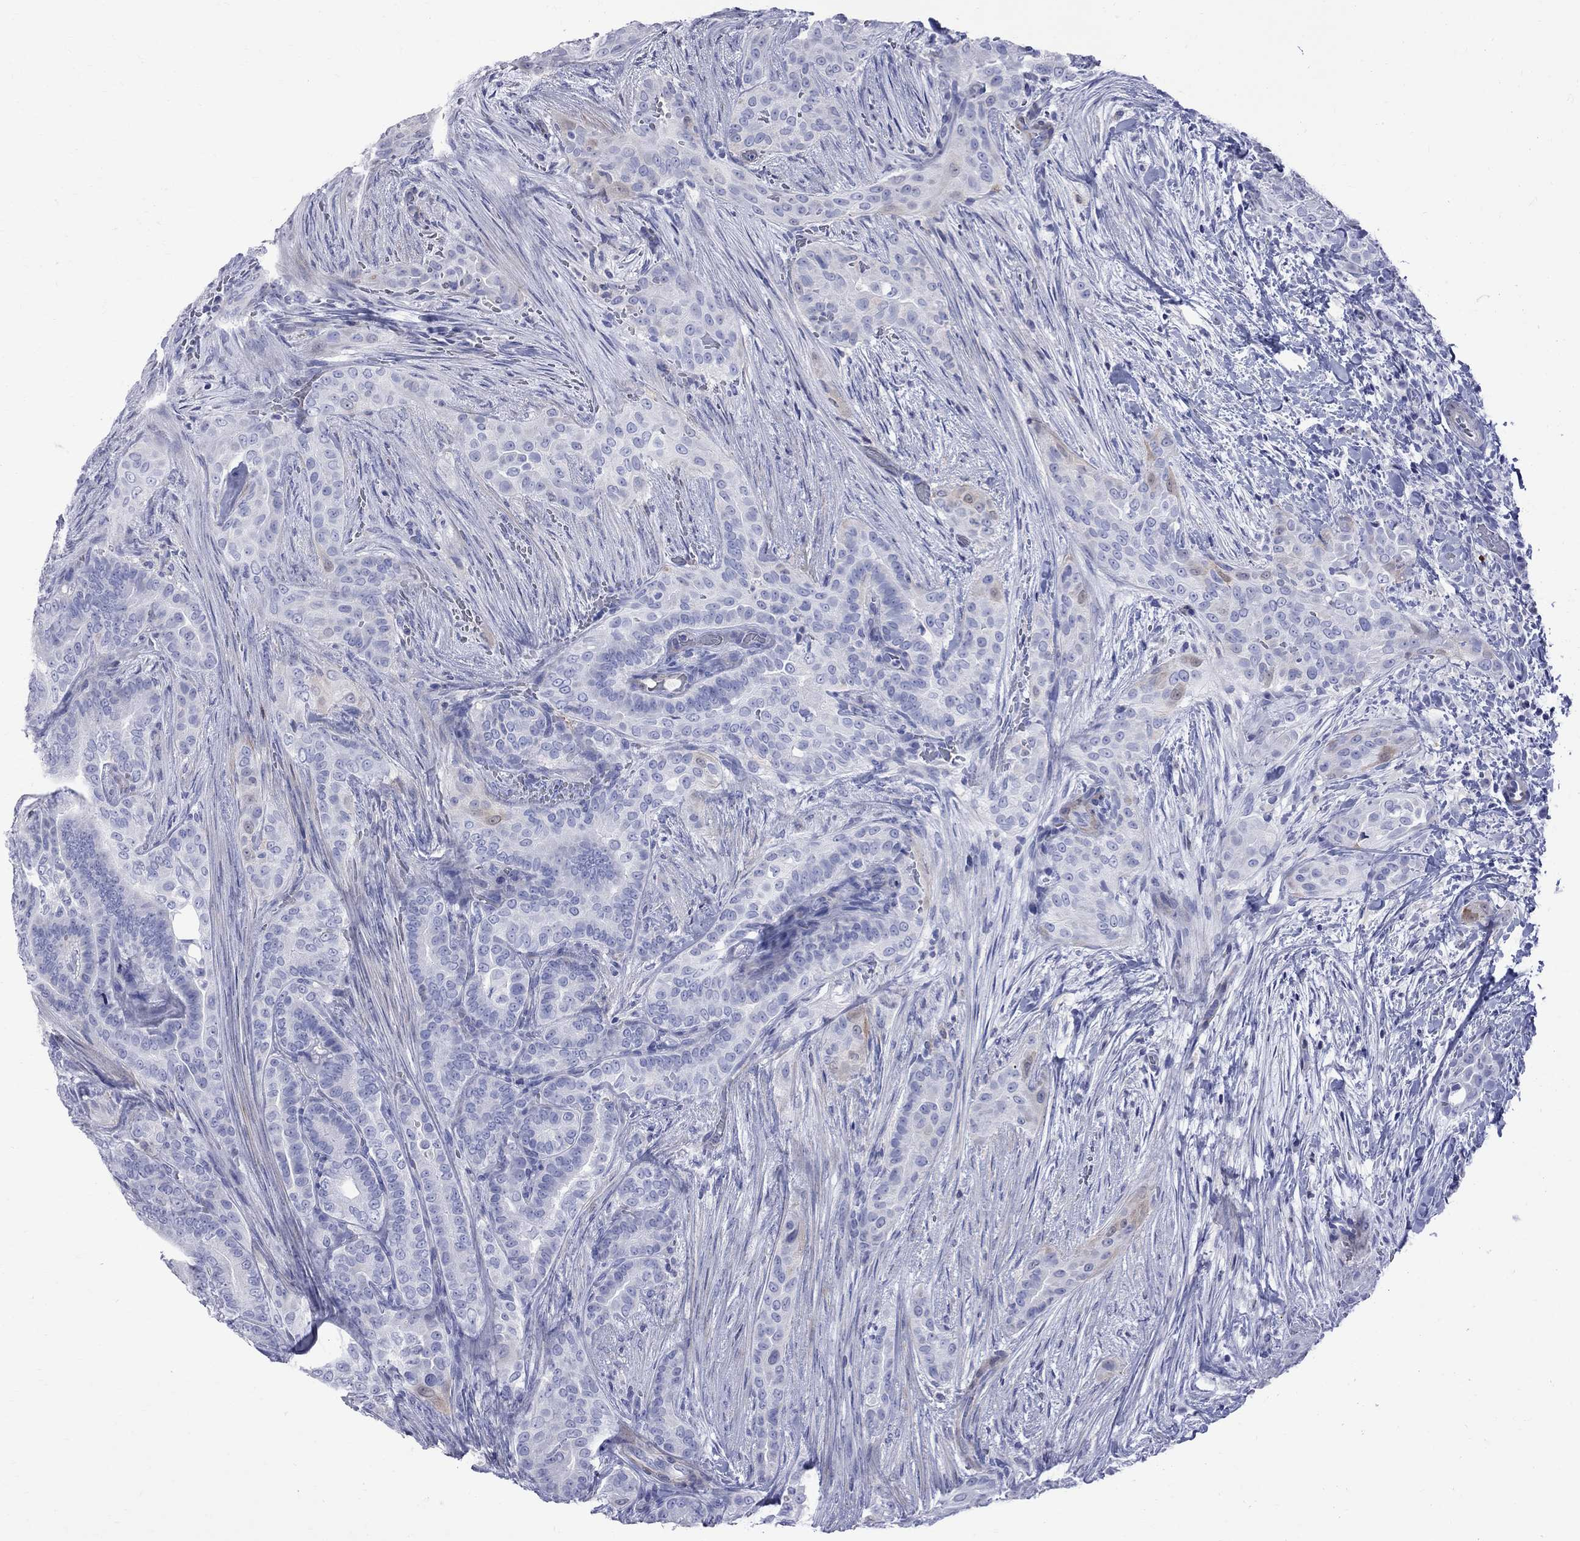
{"staining": {"intensity": "negative", "quantity": "none", "location": "none"}, "tissue": "thyroid cancer", "cell_type": "Tumor cells", "image_type": "cancer", "snomed": [{"axis": "morphology", "description": "Papillary adenocarcinoma, NOS"}, {"axis": "topography", "description": "Thyroid gland"}], "caption": "Human papillary adenocarcinoma (thyroid) stained for a protein using immunohistochemistry (IHC) displays no staining in tumor cells.", "gene": "S100A3", "patient": {"sex": "male", "age": 61}}